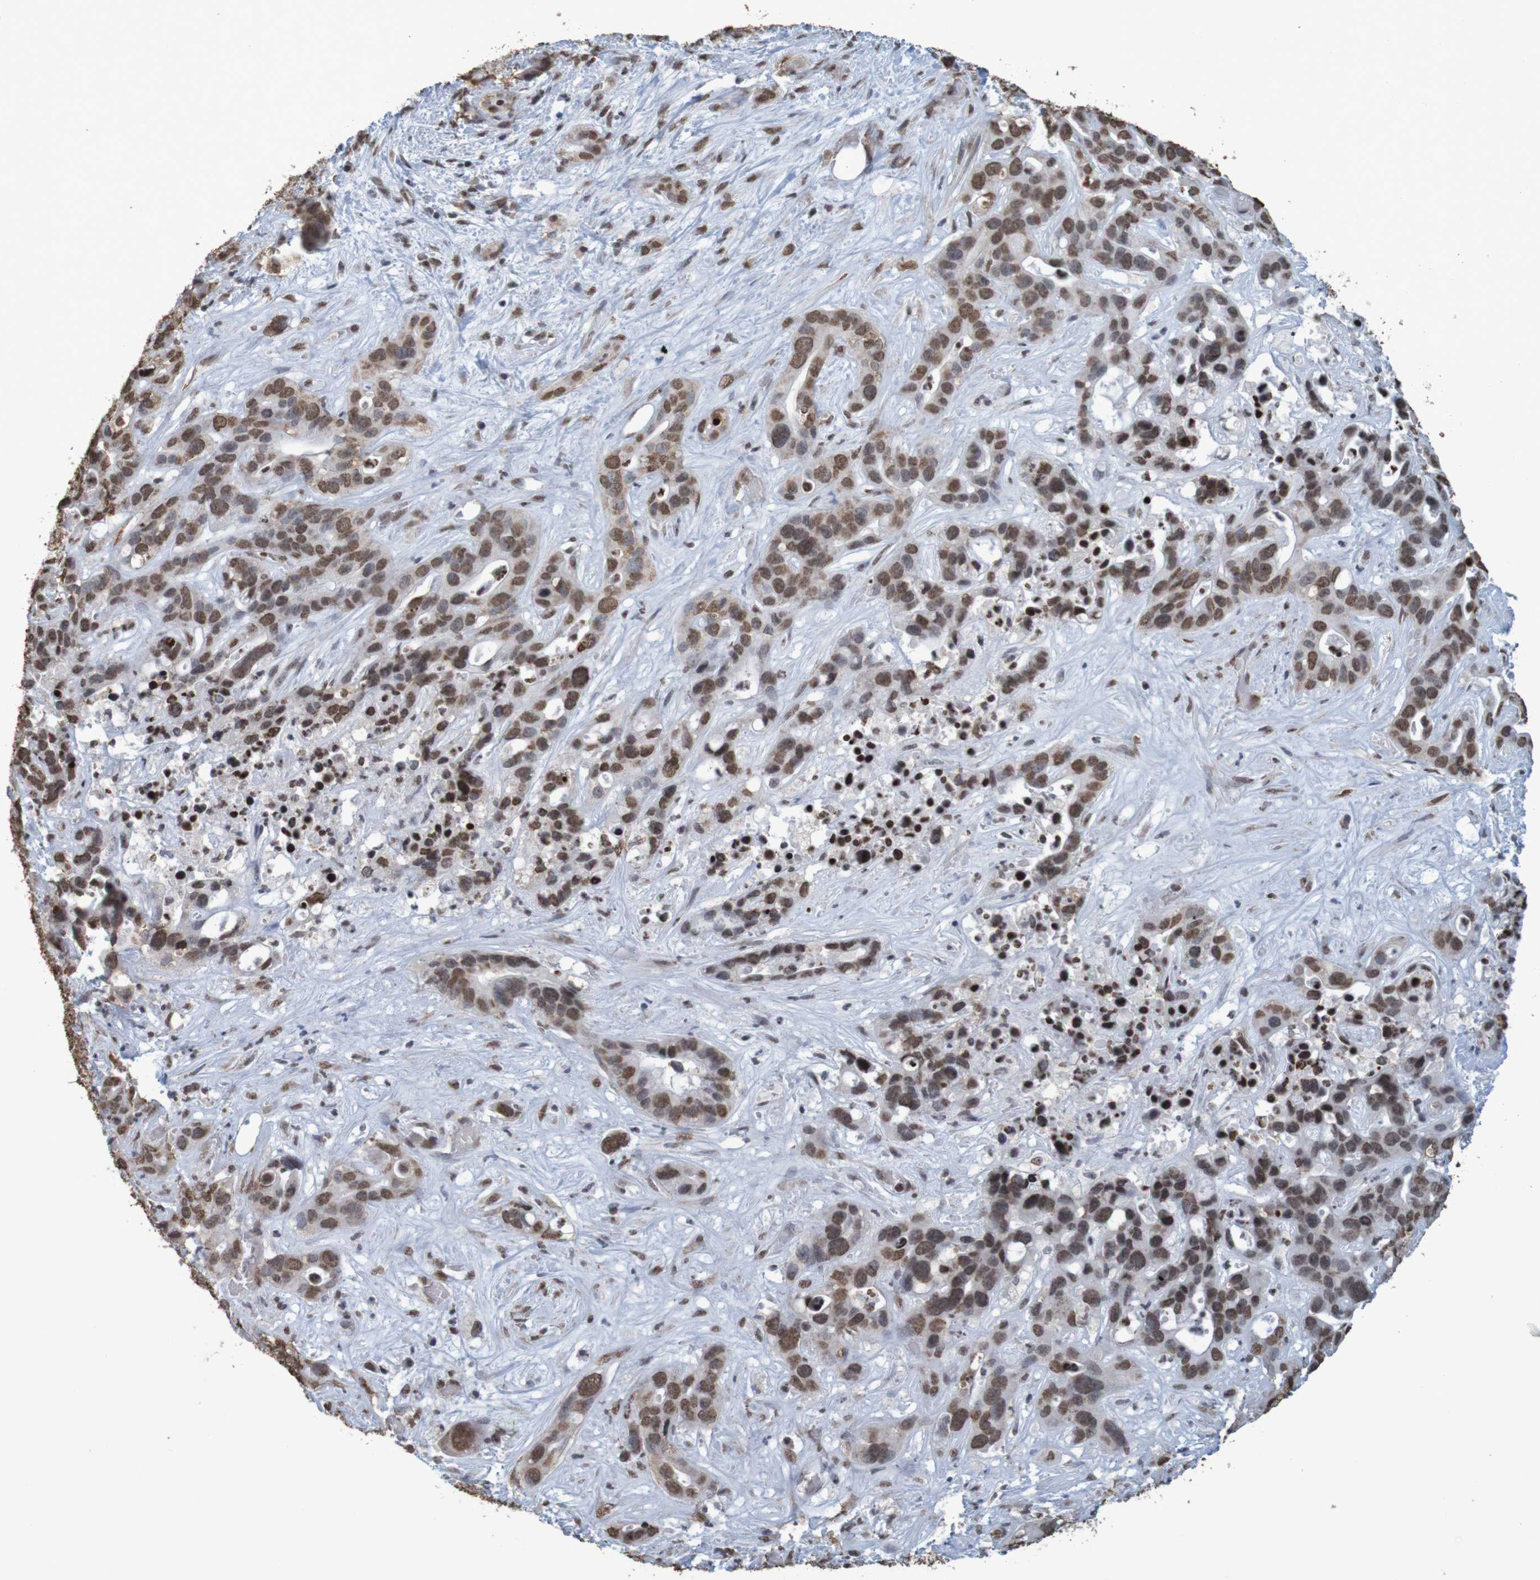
{"staining": {"intensity": "moderate", "quantity": ">75%", "location": "nuclear"}, "tissue": "liver cancer", "cell_type": "Tumor cells", "image_type": "cancer", "snomed": [{"axis": "morphology", "description": "Cholangiocarcinoma"}, {"axis": "topography", "description": "Liver"}], "caption": "Human cholangiocarcinoma (liver) stained with a protein marker displays moderate staining in tumor cells.", "gene": "GFI1", "patient": {"sex": "female", "age": 65}}